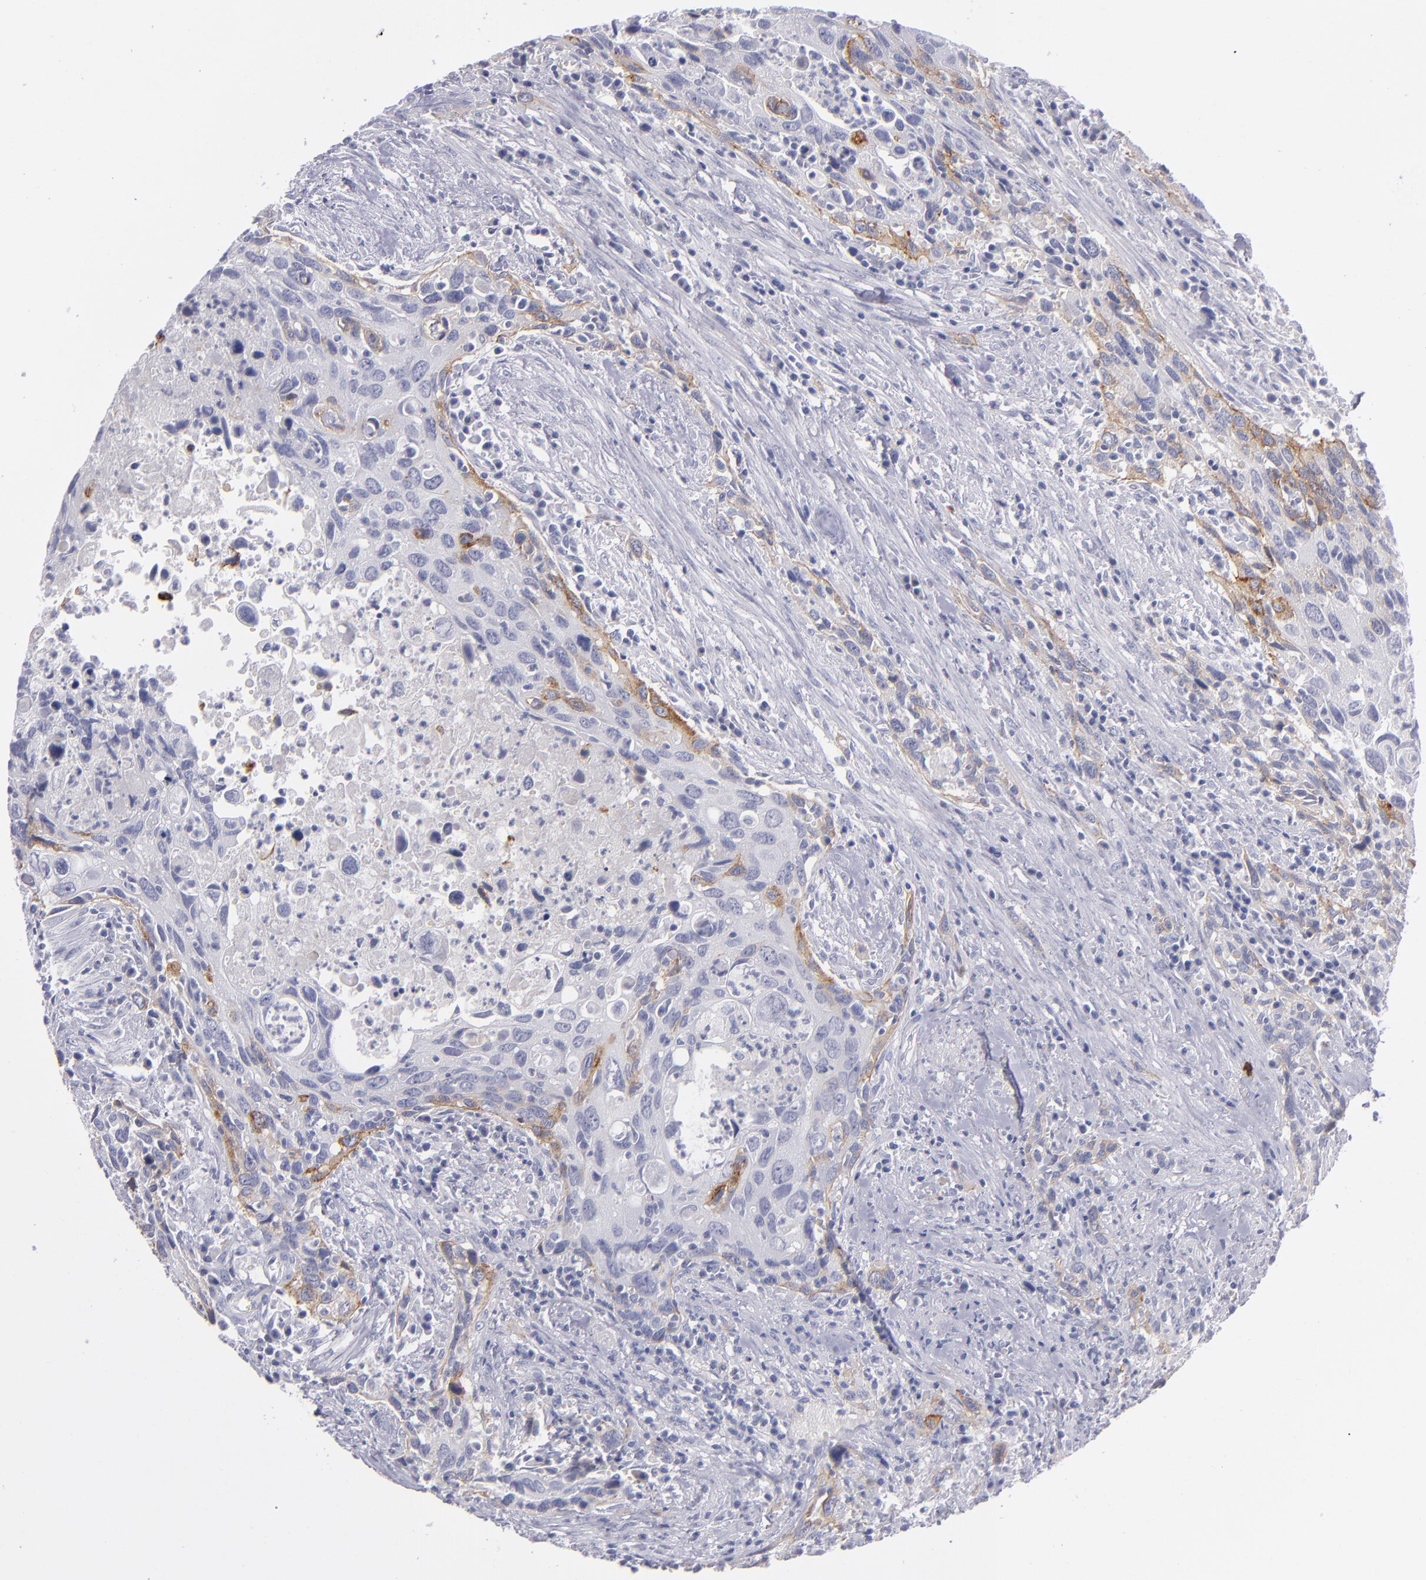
{"staining": {"intensity": "moderate", "quantity": "<25%", "location": "cytoplasmic/membranous"}, "tissue": "urothelial cancer", "cell_type": "Tumor cells", "image_type": "cancer", "snomed": [{"axis": "morphology", "description": "Urothelial carcinoma, High grade"}, {"axis": "topography", "description": "Urinary bladder"}], "caption": "This is a micrograph of IHC staining of urothelial cancer, which shows moderate positivity in the cytoplasmic/membranous of tumor cells.", "gene": "ITGB4", "patient": {"sex": "male", "age": 71}}